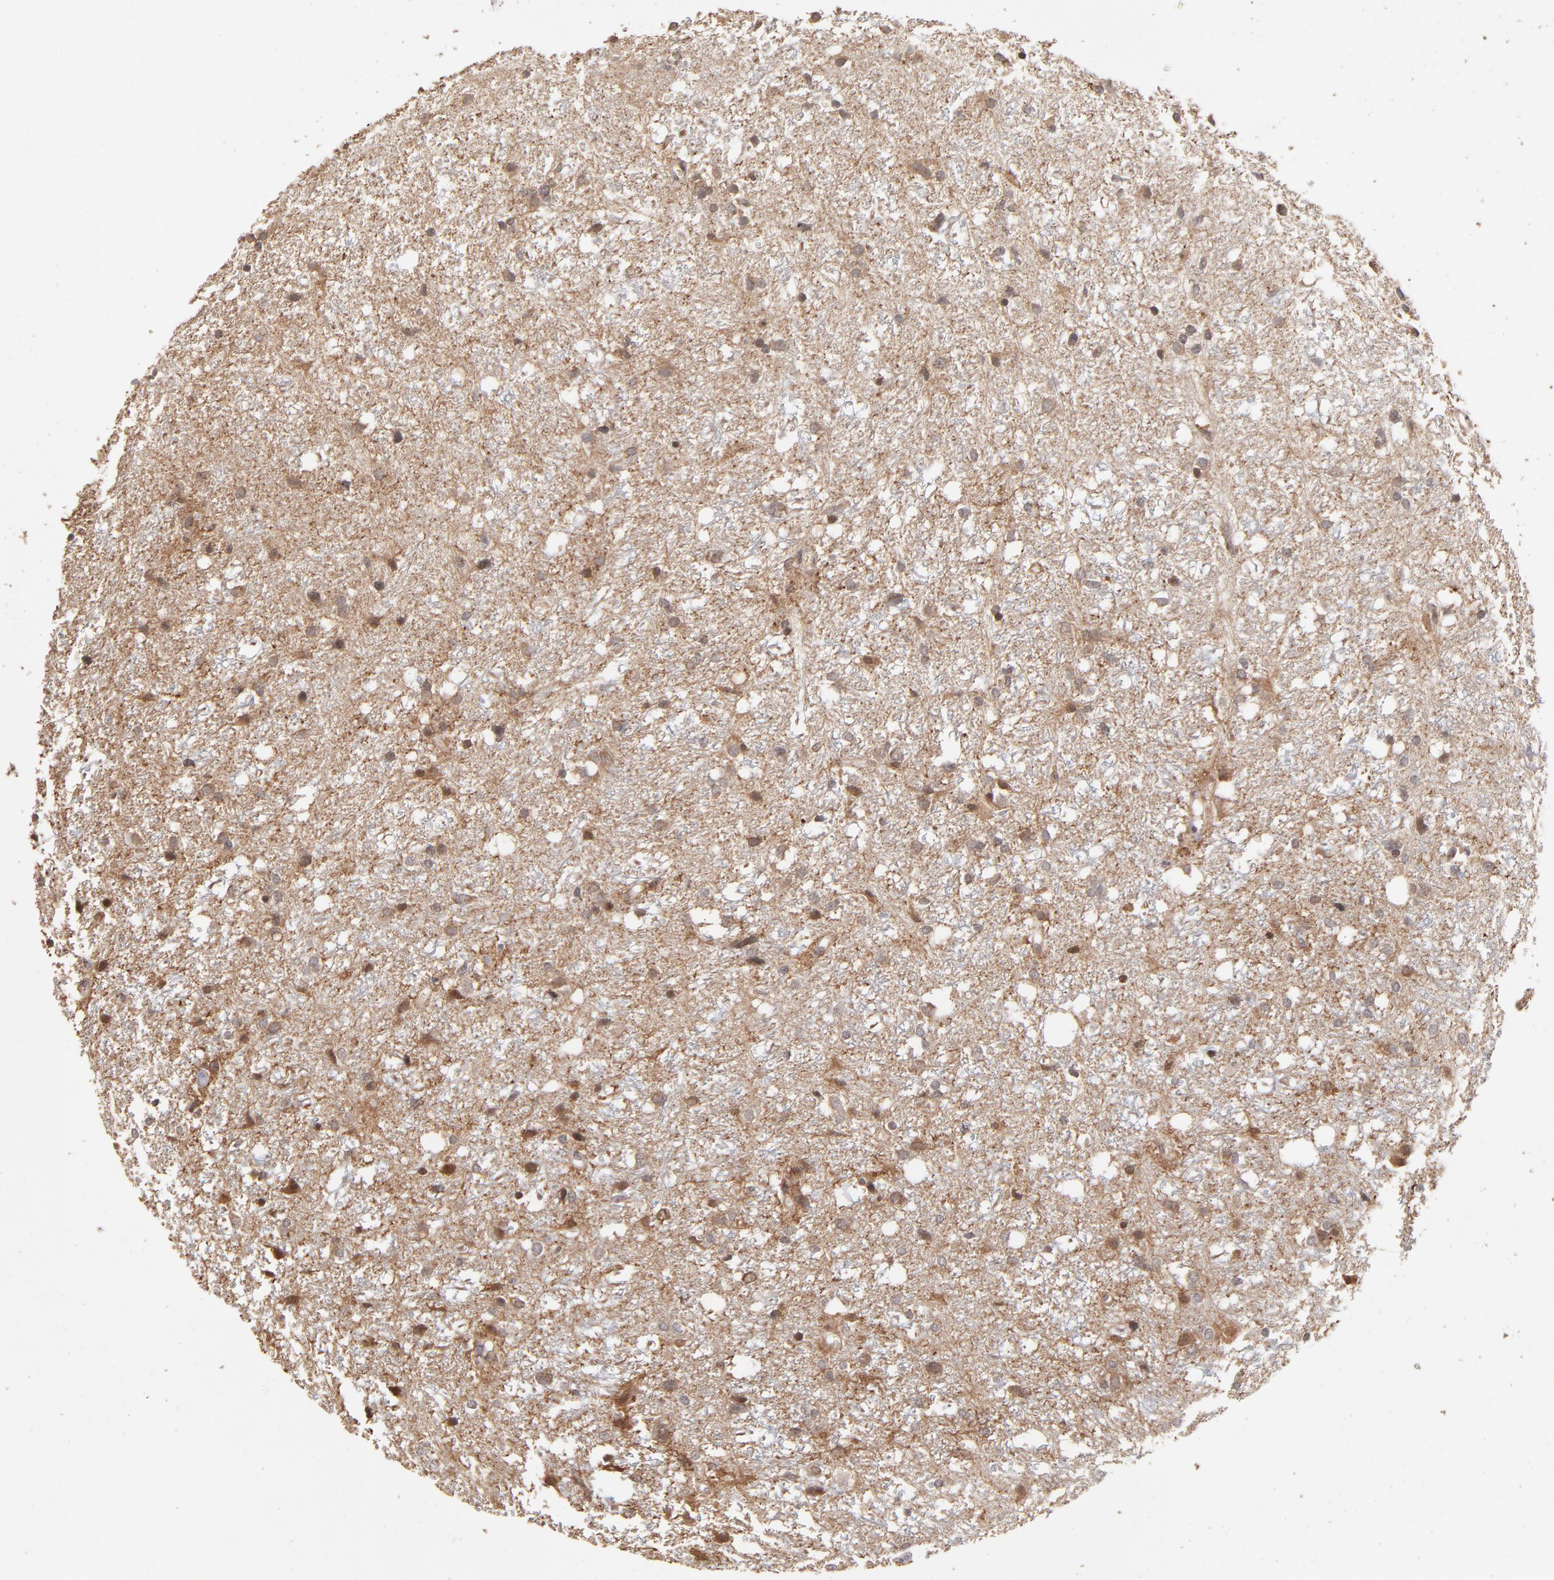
{"staining": {"intensity": "moderate", "quantity": "25%-75%", "location": "cytoplasmic/membranous"}, "tissue": "glioma", "cell_type": "Tumor cells", "image_type": "cancer", "snomed": [{"axis": "morphology", "description": "Glioma, malignant, High grade"}, {"axis": "topography", "description": "Brain"}], "caption": "IHC micrograph of neoplastic tissue: human glioma stained using IHC reveals medium levels of moderate protein expression localized specifically in the cytoplasmic/membranous of tumor cells, appearing as a cytoplasmic/membranous brown color.", "gene": "ARIH1", "patient": {"sex": "female", "age": 59}}